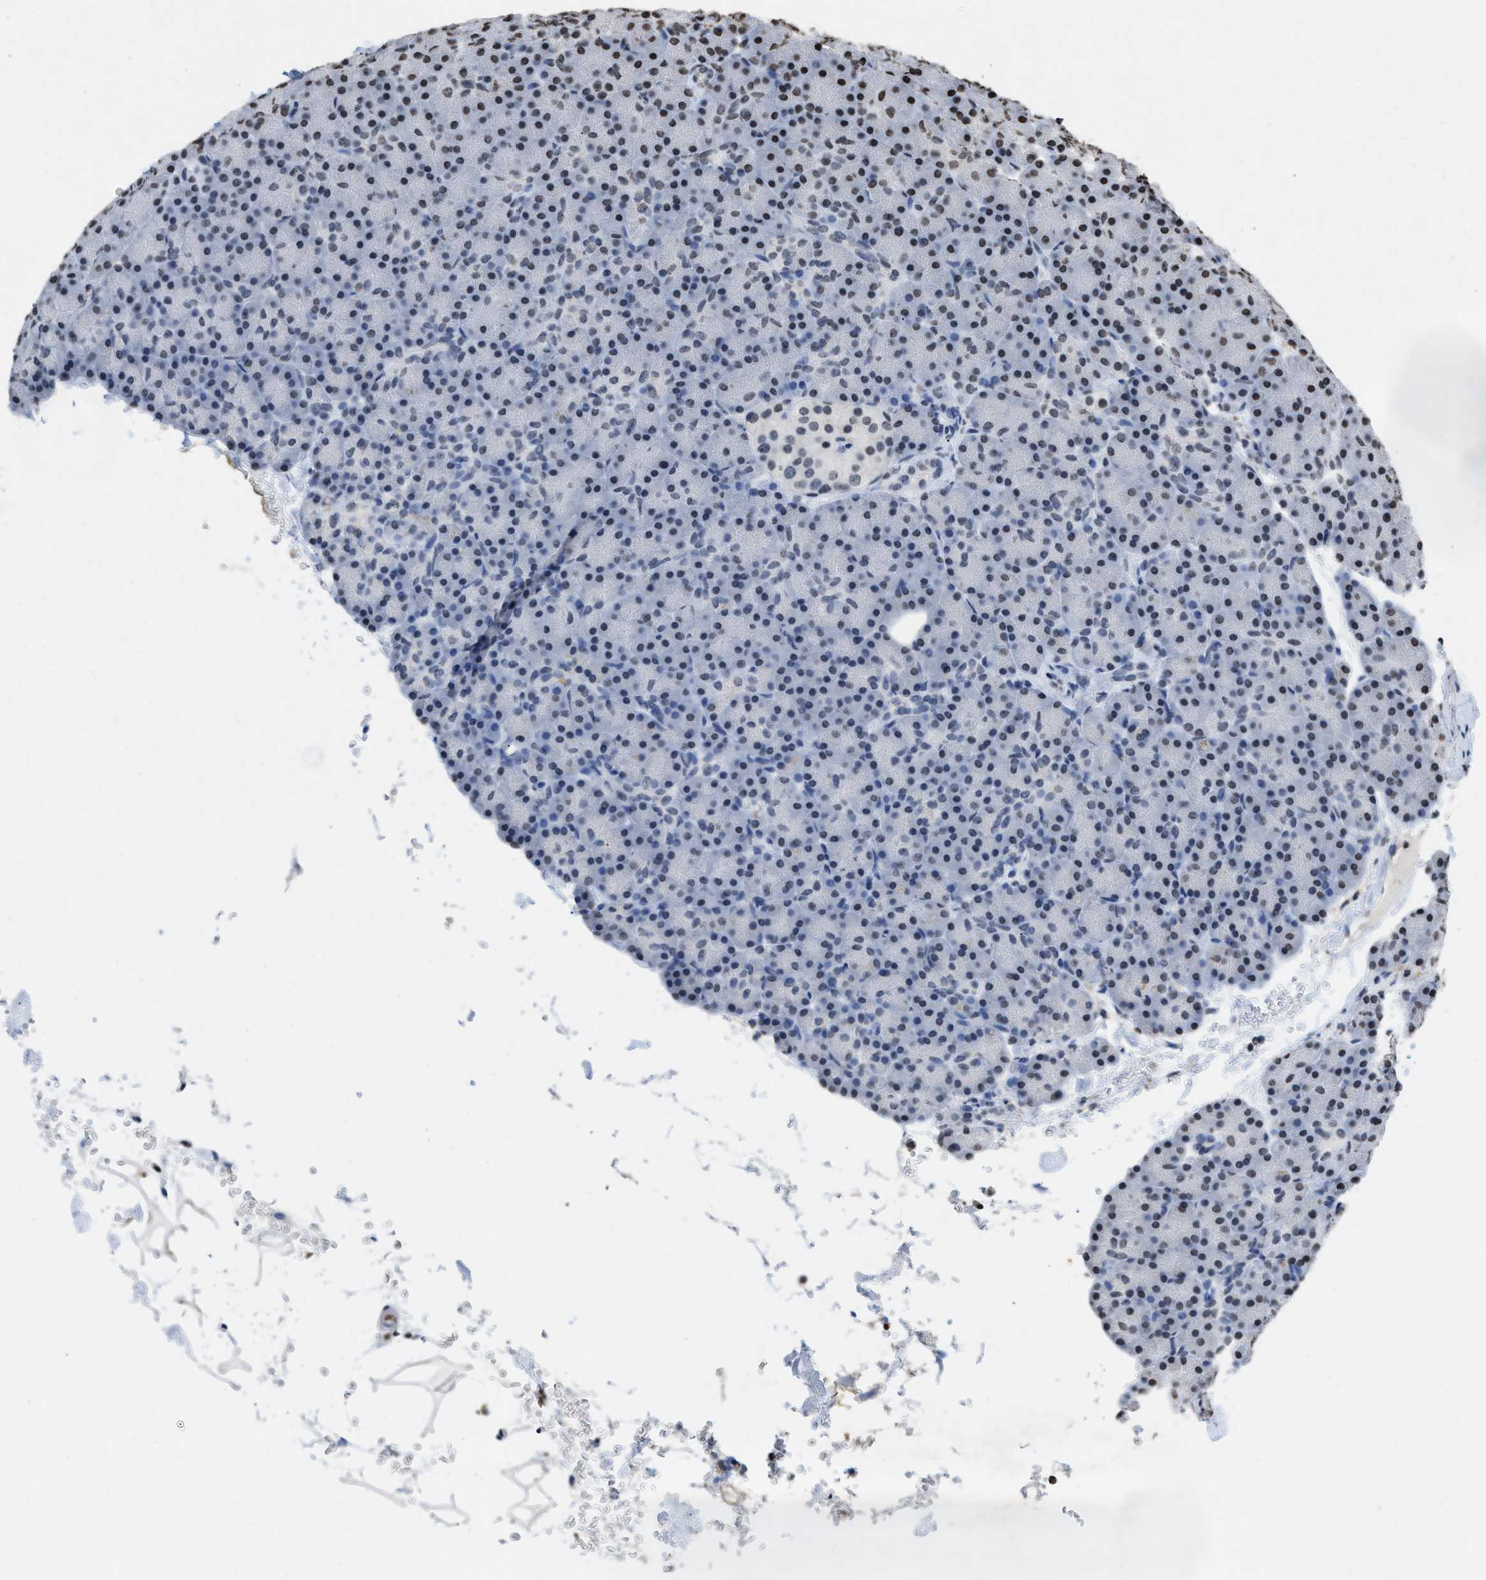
{"staining": {"intensity": "strong", "quantity": "<25%", "location": "nuclear"}, "tissue": "pancreas", "cell_type": "Exocrine glandular cells", "image_type": "normal", "snomed": [{"axis": "morphology", "description": "Normal tissue, NOS"}, {"axis": "topography", "description": "Pancreas"}], "caption": "IHC (DAB (3,3'-diaminobenzidine)) staining of benign human pancreas shows strong nuclear protein staining in about <25% of exocrine glandular cells.", "gene": "NUP88", "patient": {"sex": "female", "age": 43}}